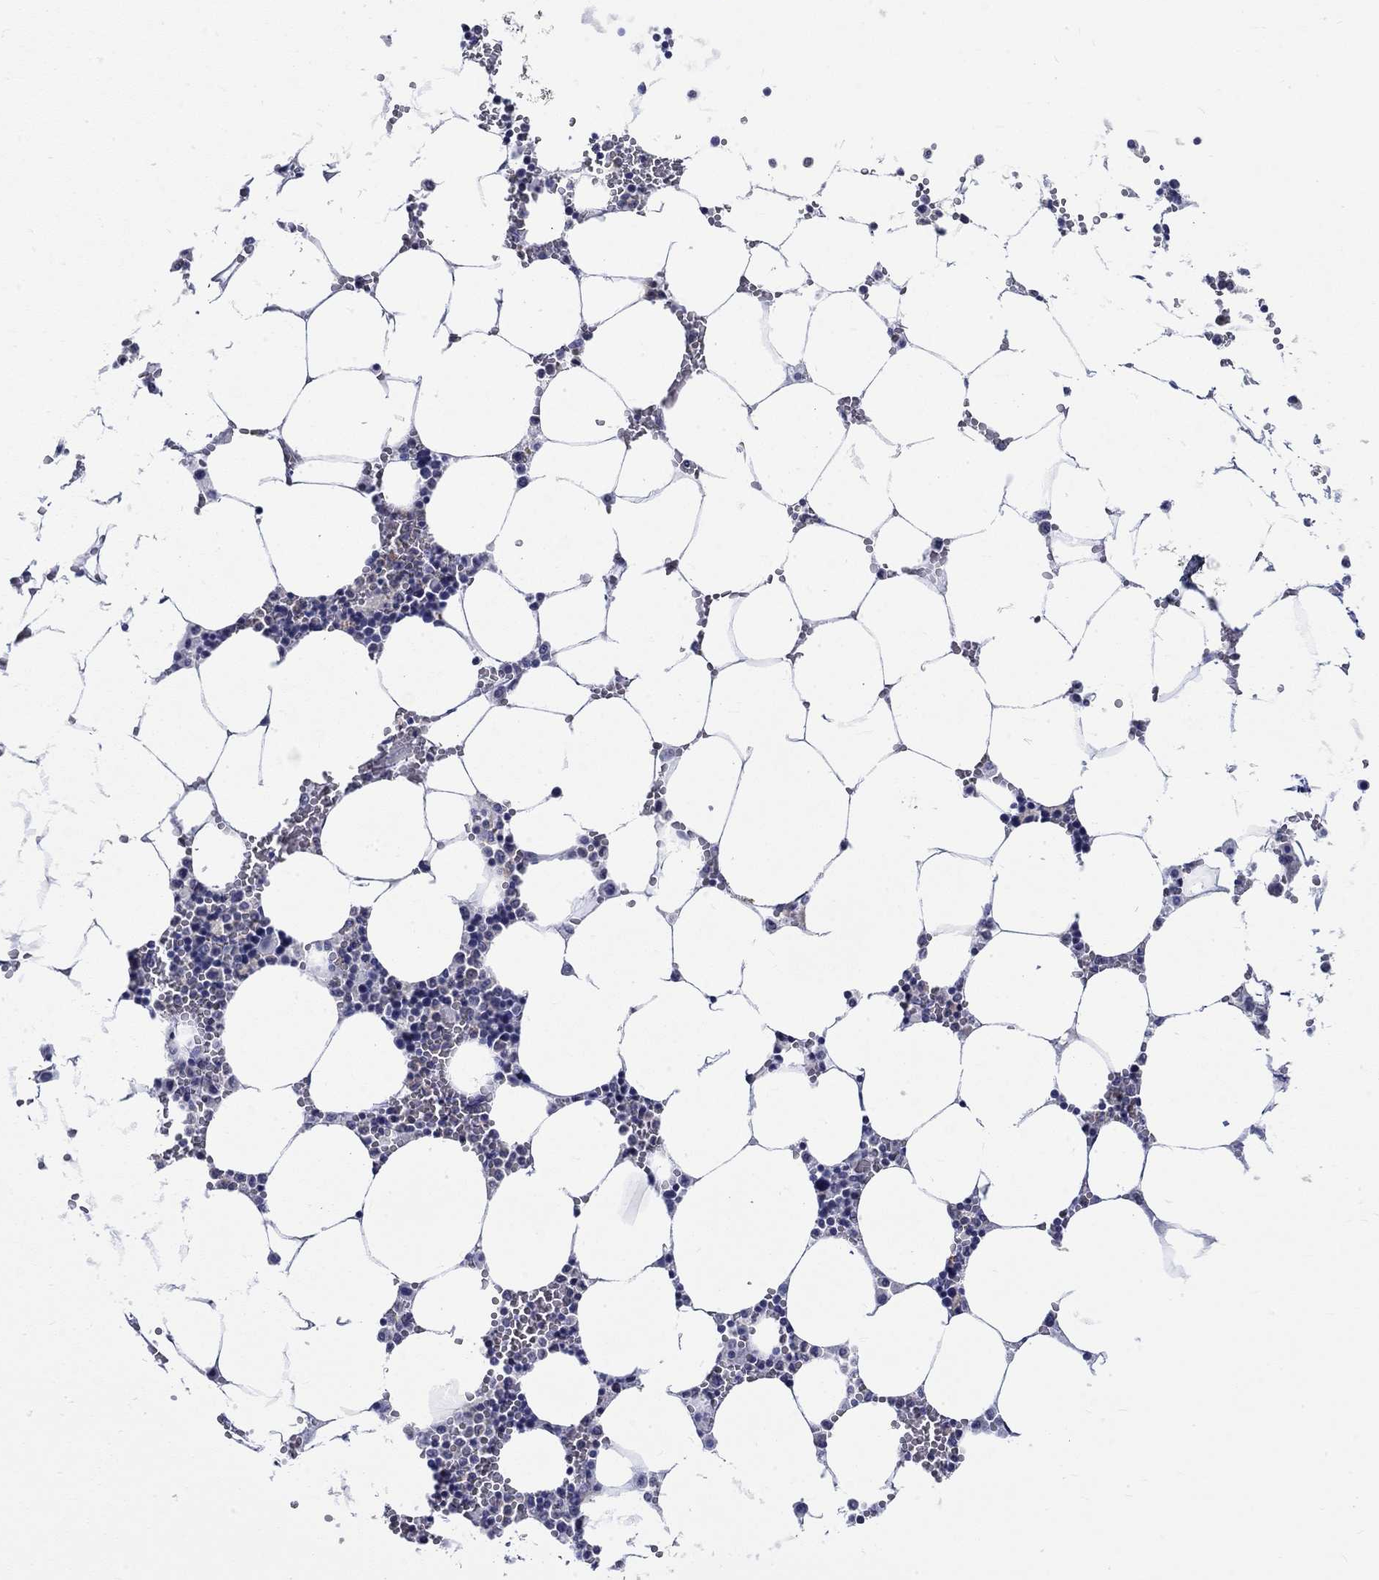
{"staining": {"intensity": "negative", "quantity": "none", "location": "none"}, "tissue": "bone marrow", "cell_type": "Hematopoietic cells", "image_type": "normal", "snomed": [{"axis": "morphology", "description": "Normal tissue, NOS"}, {"axis": "topography", "description": "Bone marrow"}], "caption": "Immunohistochemistry (IHC) micrograph of benign bone marrow: human bone marrow stained with DAB (3,3'-diaminobenzidine) displays no significant protein expression in hematopoietic cells.", "gene": "ST6GALNAC1", "patient": {"sex": "female", "age": 64}}